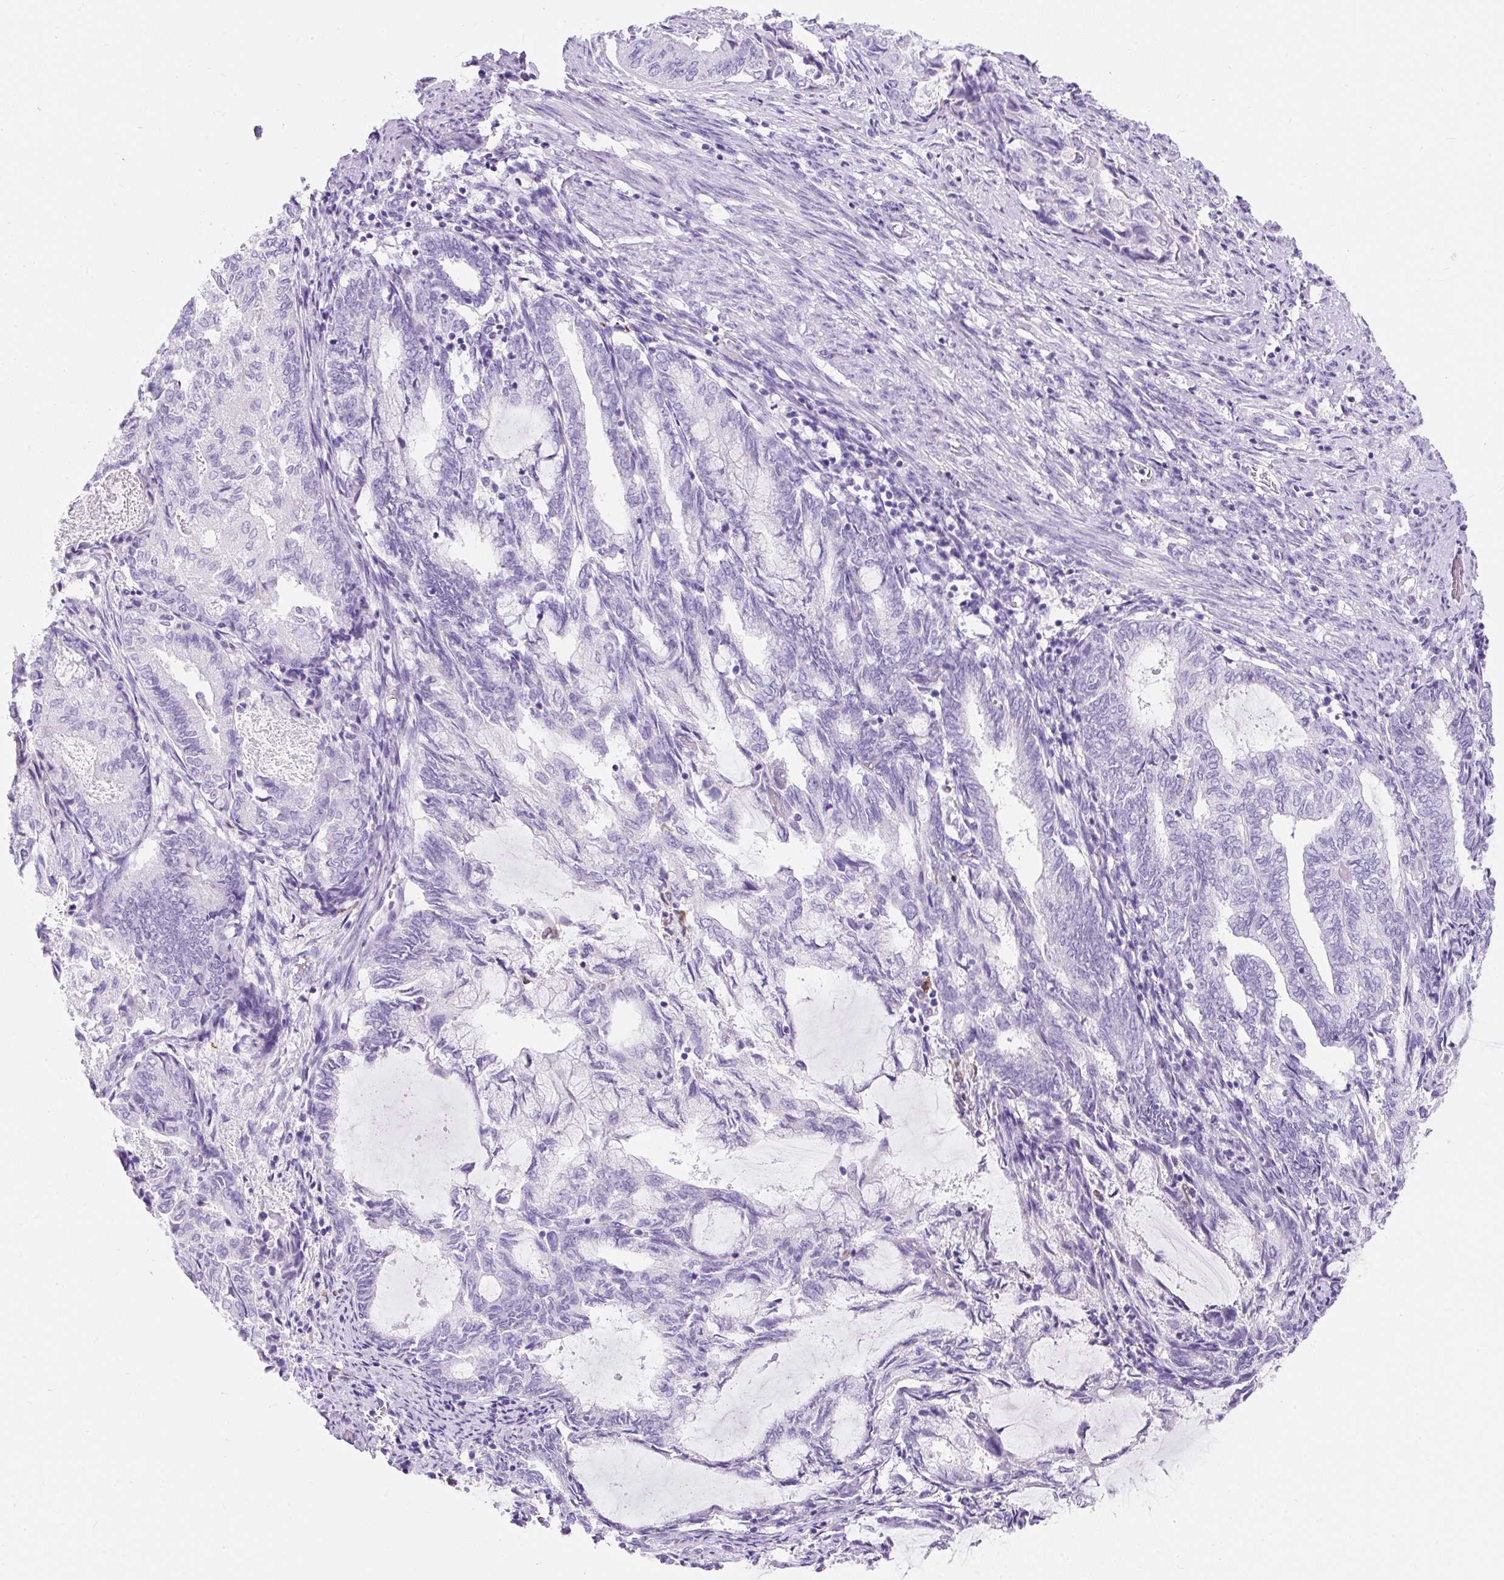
{"staining": {"intensity": "negative", "quantity": "none", "location": "none"}, "tissue": "endometrial cancer", "cell_type": "Tumor cells", "image_type": "cancer", "snomed": [{"axis": "morphology", "description": "Adenocarcinoma, NOS"}, {"axis": "topography", "description": "Endometrium"}], "caption": "Immunohistochemical staining of adenocarcinoma (endometrial) displays no significant expression in tumor cells. (DAB immunohistochemistry (IHC), high magnification).", "gene": "APOC4-APOC2", "patient": {"sex": "female", "age": 80}}